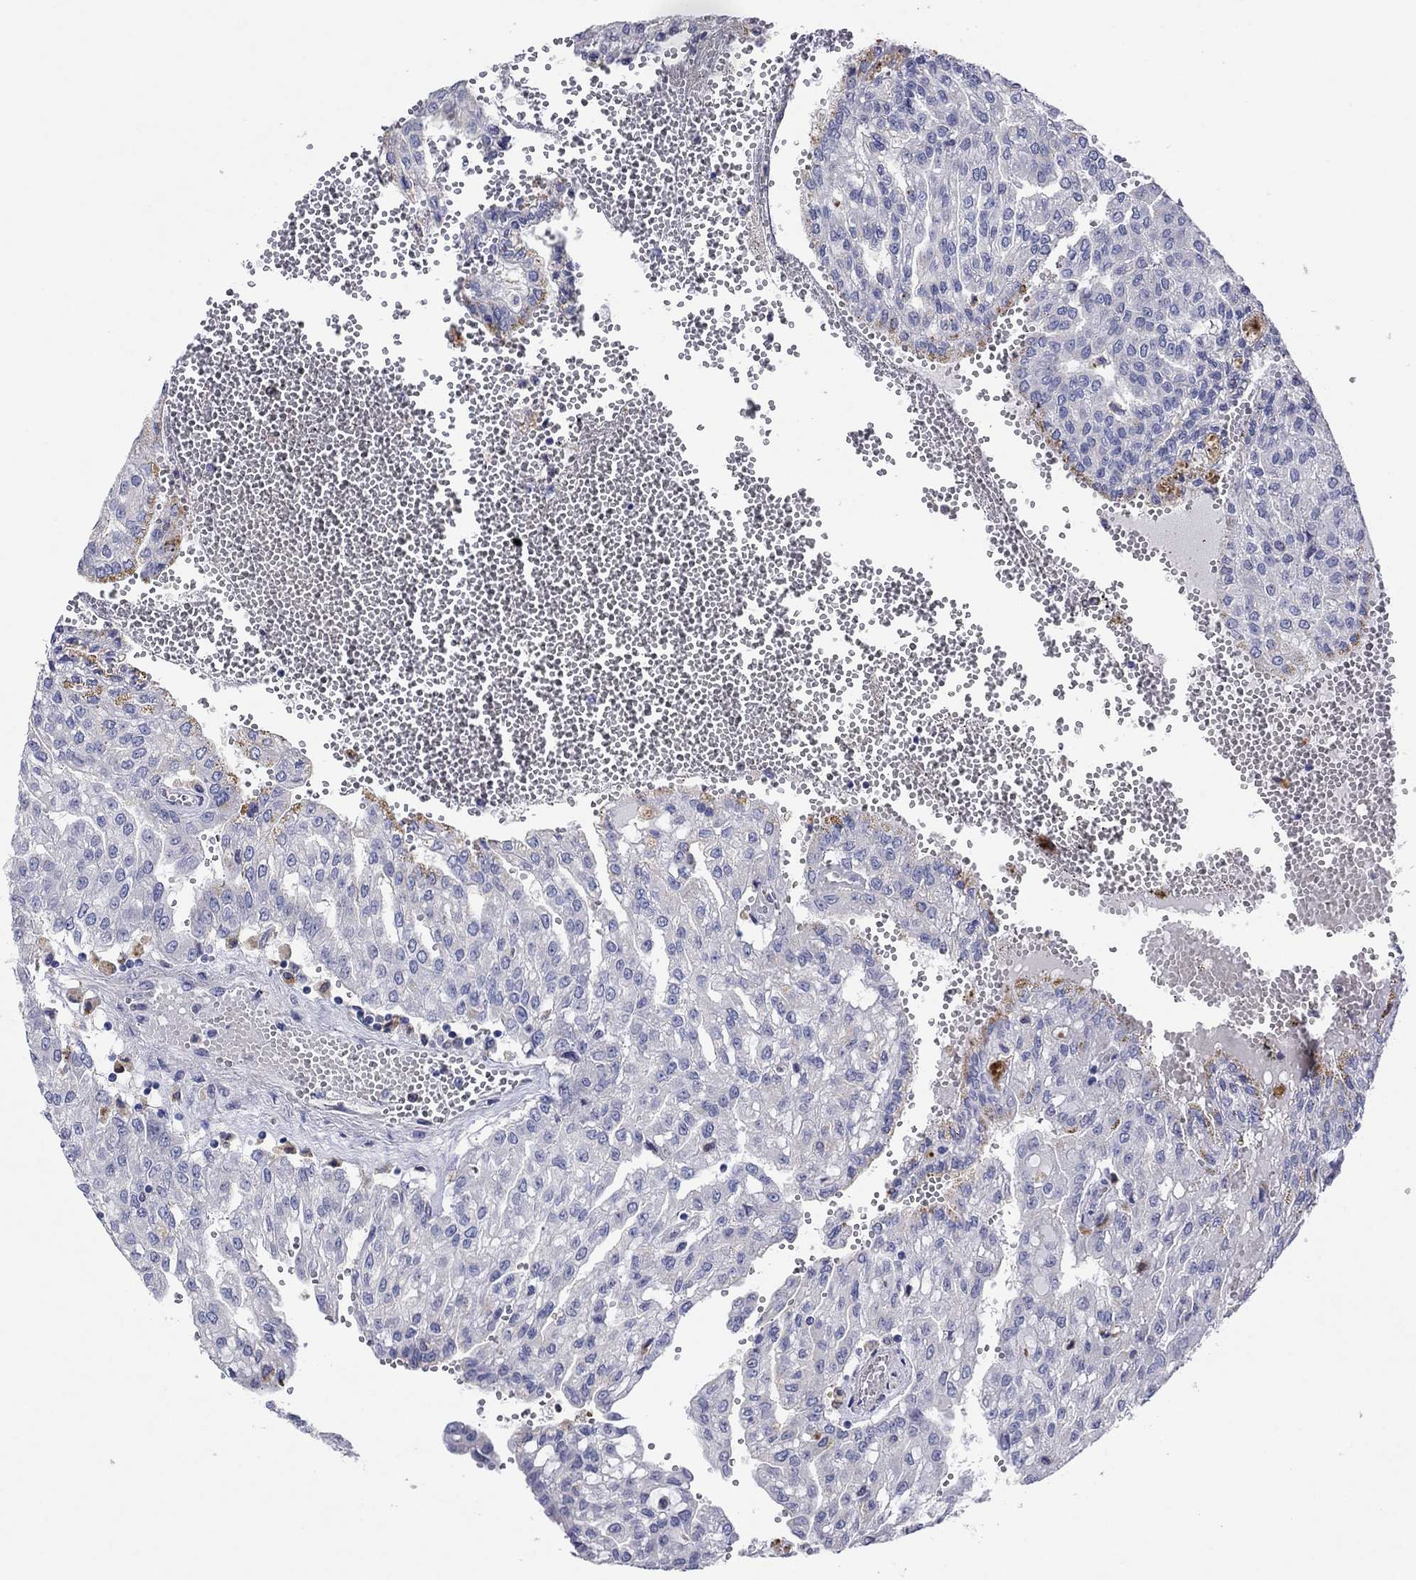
{"staining": {"intensity": "negative", "quantity": "none", "location": "none"}, "tissue": "renal cancer", "cell_type": "Tumor cells", "image_type": "cancer", "snomed": [{"axis": "morphology", "description": "Adenocarcinoma, NOS"}, {"axis": "topography", "description": "Kidney"}], "caption": "The image displays no significant positivity in tumor cells of renal cancer.", "gene": "HDC", "patient": {"sex": "male", "age": 63}}